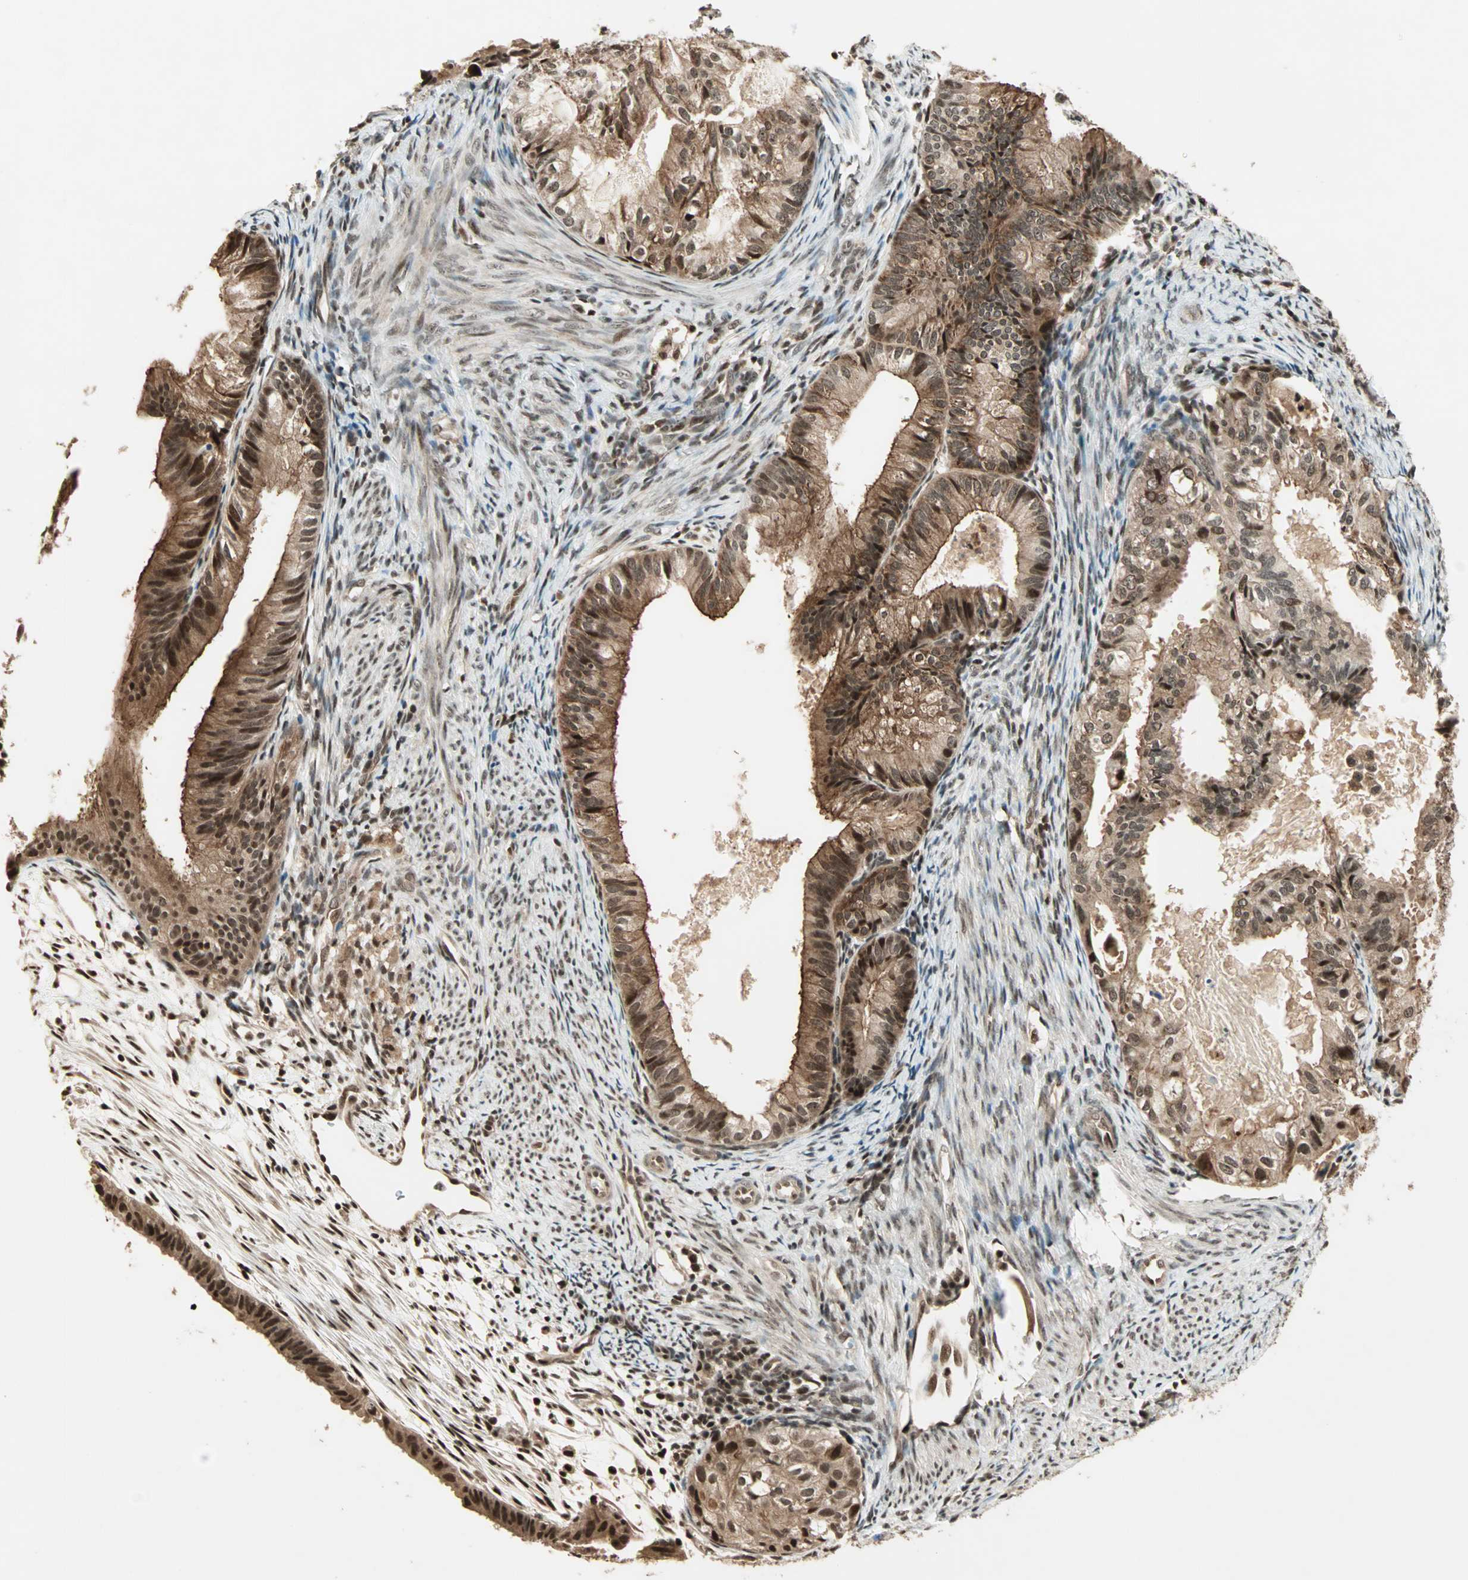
{"staining": {"intensity": "strong", "quantity": ">75%", "location": "nuclear"}, "tissue": "cervical cancer", "cell_type": "Tumor cells", "image_type": "cancer", "snomed": [{"axis": "morphology", "description": "Normal tissue, NOS"}, {"axis": "morphology", "description": "Adenocarcinoma, NOS"}, {"axis": "topography", "description": "Cervix"}, {"axis": "topography", "description": "Endometrium"}], "caption": "A high-resolution micrograph shows immunohistochemistry (IHC) staining of cervical adenocarcinoma, which reveals strong nuclear staining in approximately >75% of tumor cells.", "gene": "ZNF44", "patient": {"sex": "female", "age": 86}}